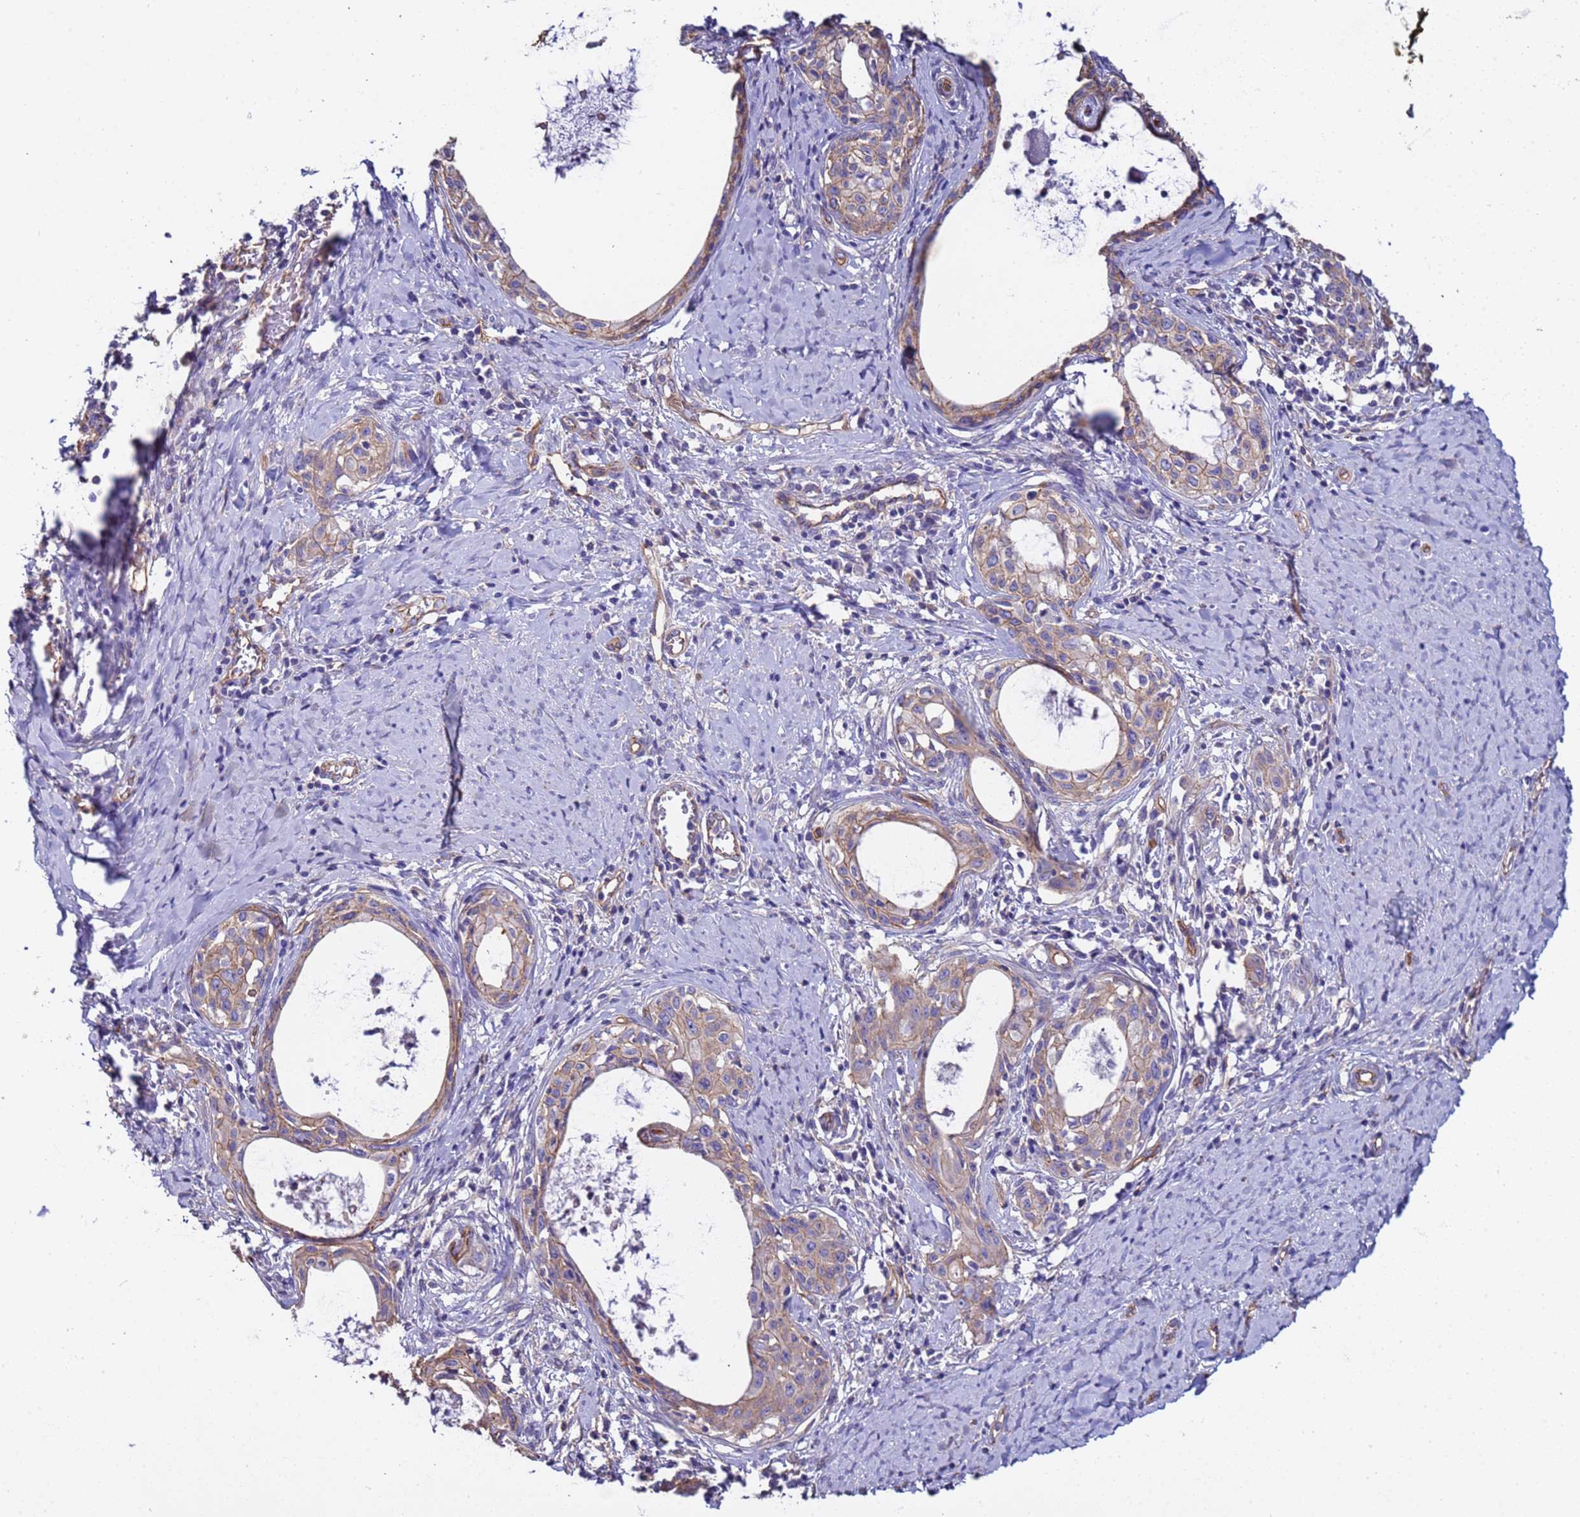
{"staining": {"intensity": "weak", "quantity": ">75%", "location": "cytoplasmic/membranous"}, "tissue": "cervical cancer", "cell_type": "Tumor cells", "image_type": "cancer", "snomed": [{"axis": "morphology", "description": "Squamous cell carcinoma, NOS"}, {"axis": "morphology", "description": "Adenocarcinoma, NOS"}, {"axis": "topography", "description": "Cervix"}], "caption": "IHC of cervical adenocarcinoma reveals low levels of weak cytoplasmic/membranous positivity in approximately >75% of tumor cells.", "gene": "ZNF248", "patient": {"sex": "female", "age": 52}}